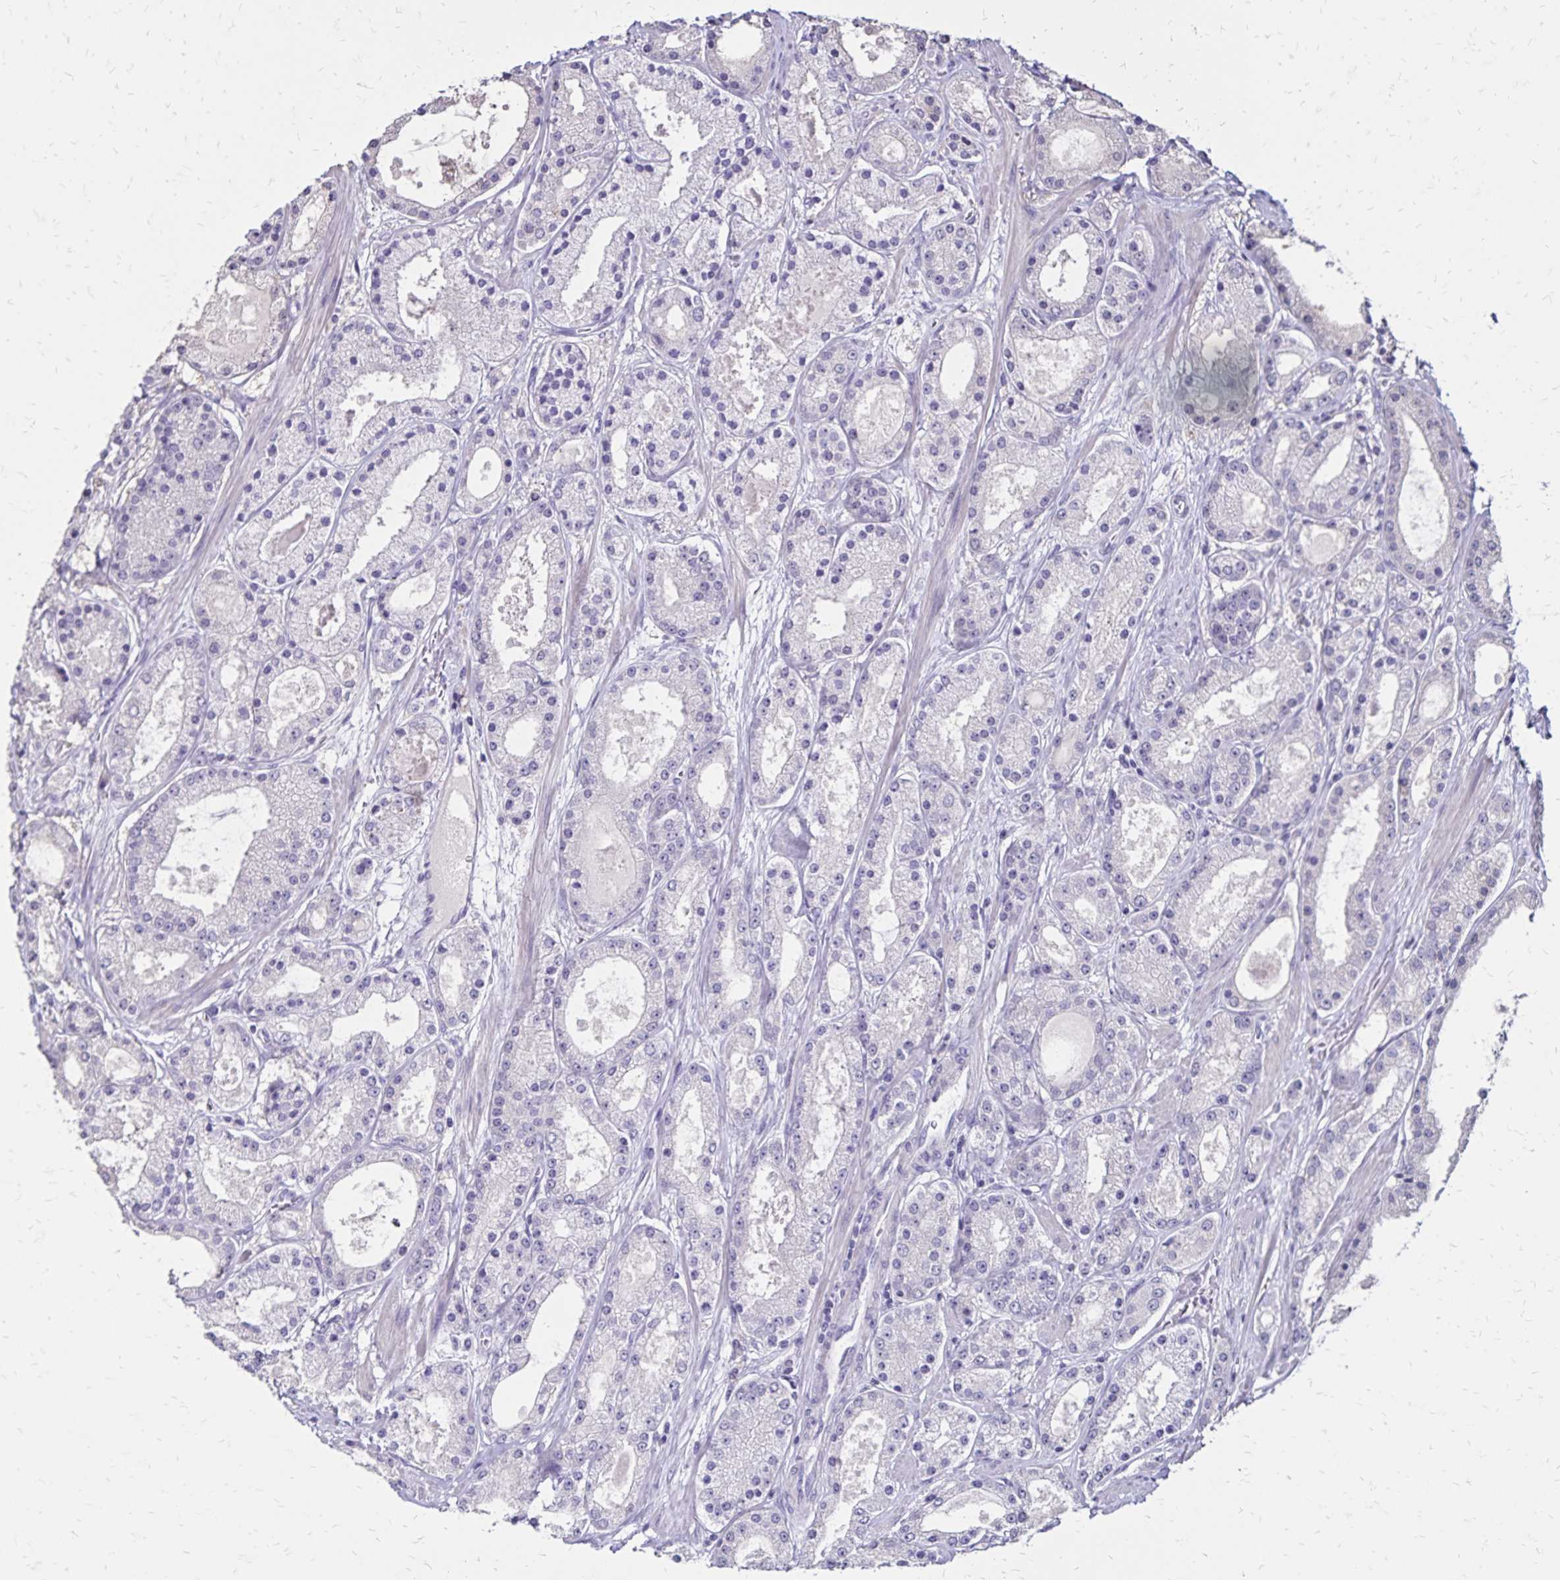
{"staining": {"intensity": "negative", "quantity": "none", "location": "none"}, "tissue": "prostate cancer", "cell_type": "Tumor cells", "image_type": "cancer", "snomed": [{"axis": "morphology", "description": "Adenocarcinoma, High grade"}, {"axis": "topography", "description": "Prostate"}], "caption": "This is an IHC micrograph of human prostate high-grade adenocarcinoma. There is no expression in tumor cells.", "gene": "SH3GL3", "patient": {"sex": "male", "age": 67}}